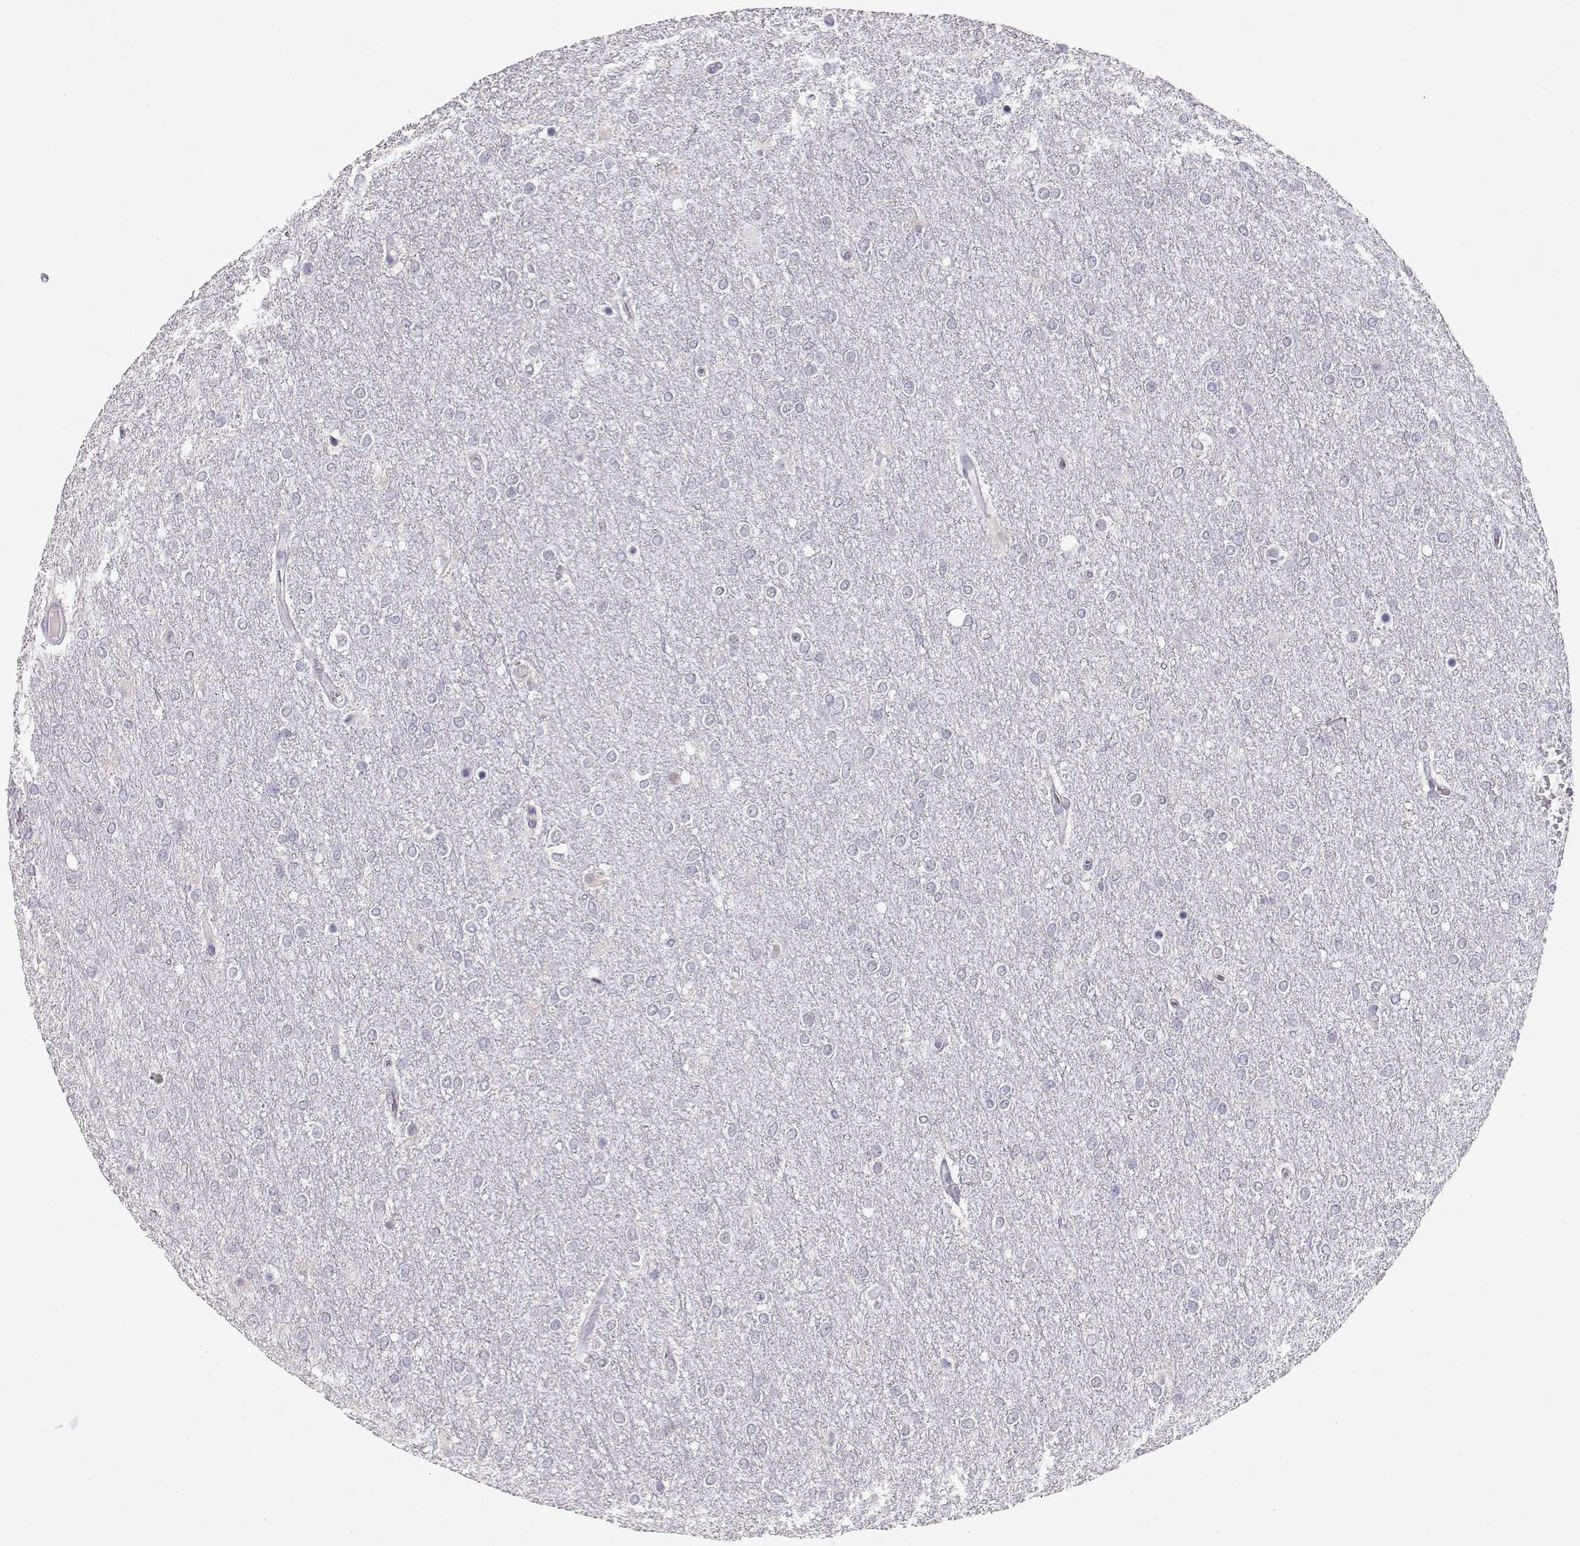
{"staining": {"intensity": "negative", "quantity": "none", "location": "none"}, "tissue": "glioma", "cell_type": "Tumor cells", "image_type": "cancer", "snomed": [{"axis": "morphology", "description": "Glioma, malignant, High grade"}, {"axis": "topography", "description": "Brain"}], "caption": "This is an immunohistochemistry photomicrograph of human glioma. There is no expression in tumor cells.", "gene": "TEPP", "patient": {"sex": "female", "age": 61}}